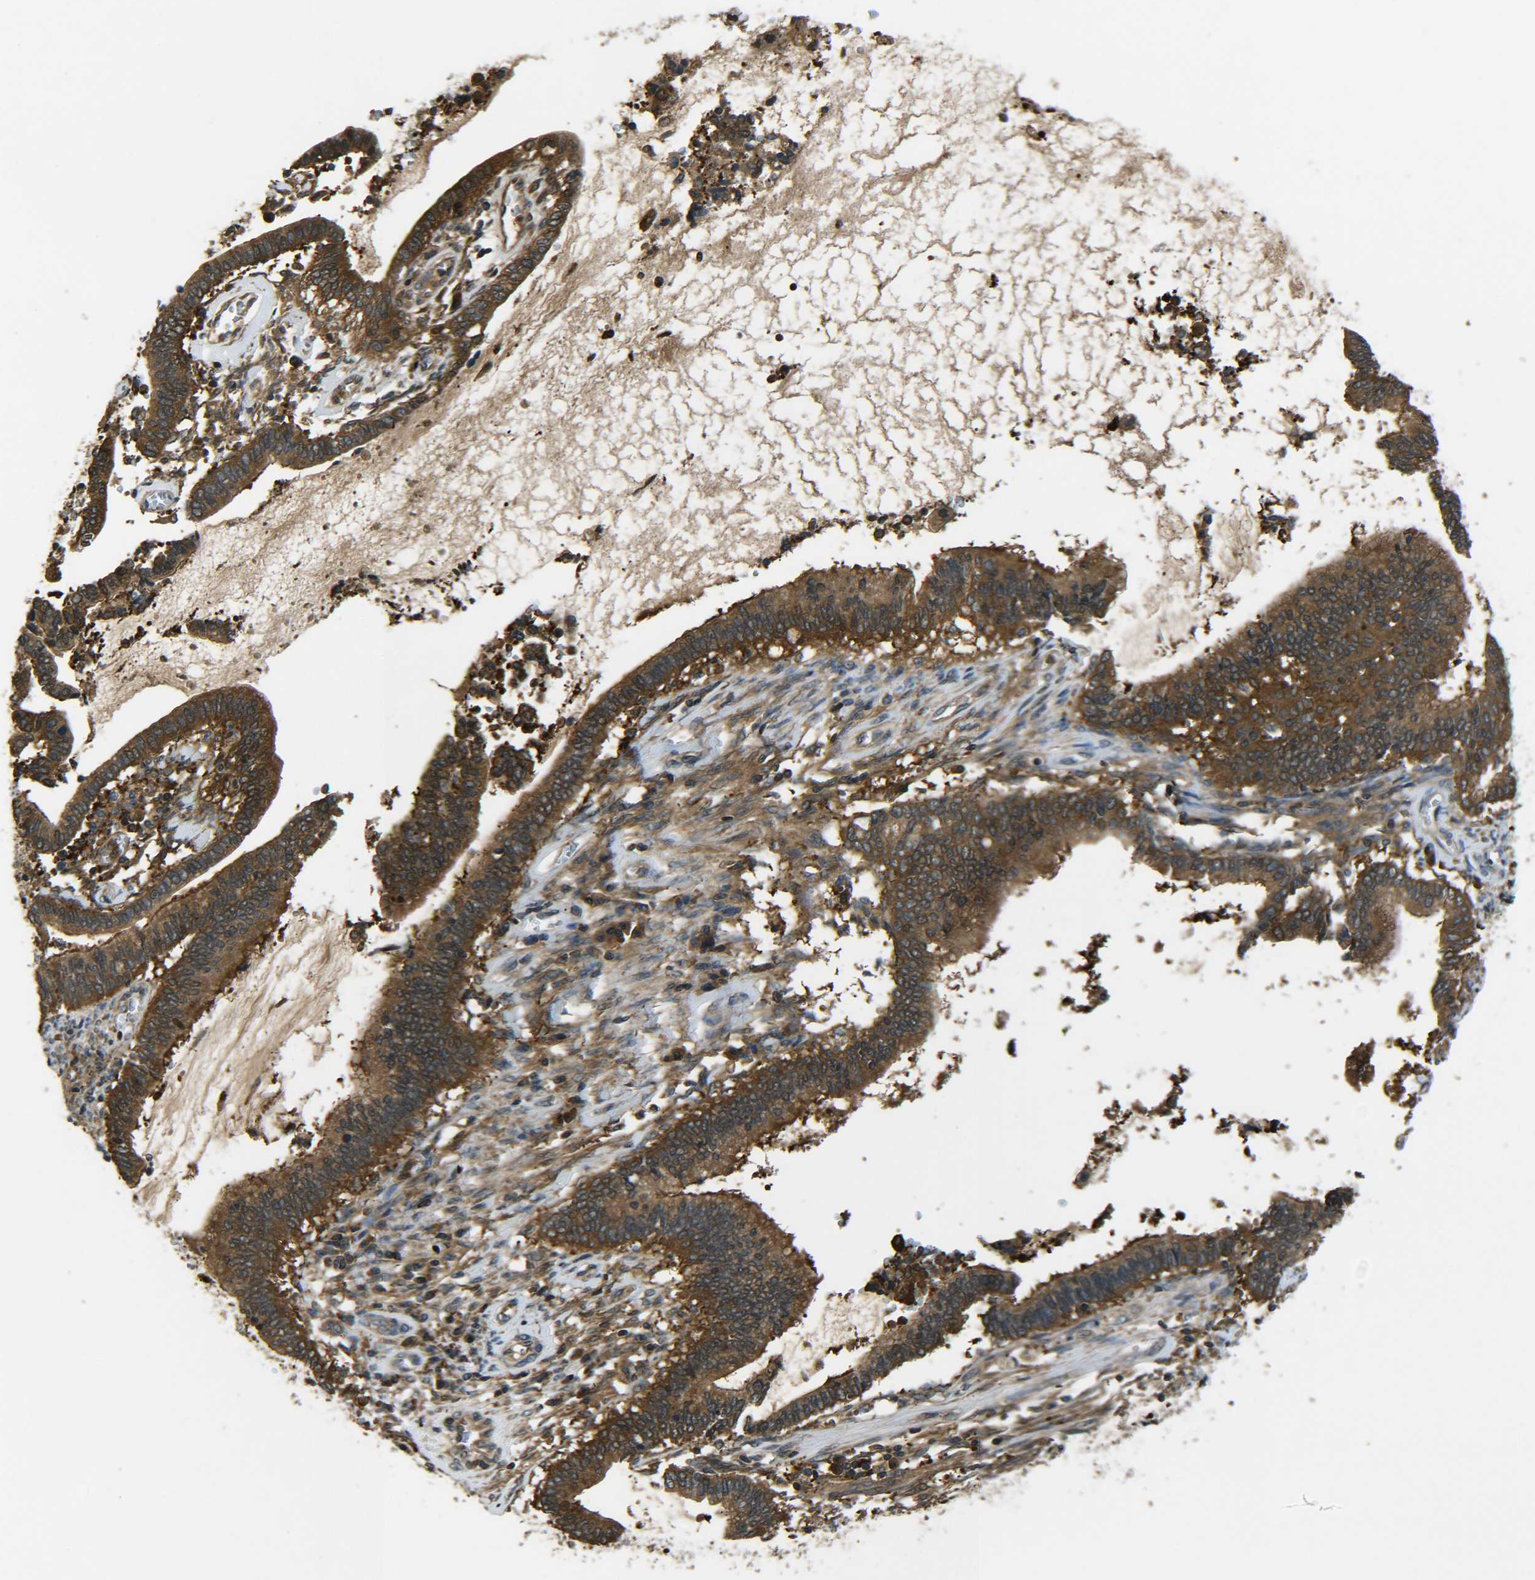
{"staining": {"intensity": "strong", "quantity": ">75%", "location": "cytoplasmic/membranous"}, "tissue": "cervical cancer", "cell_type": "Tumor cells", "image_type": "cancer", "snomed": [{"axis": "morphology", "description": "Adenocarcinoma, NOS"}, {"axis": "topography", "description": "Cervix"}], "caption": "An IHC micrograph of neoplastic tissue is shown. Protein staining in brown shows strong cytoplasmic/membranous positivity in cervical adenocarcinoma within tumor cells.", "gene": "PREB", "patient": {"sex": "female", "age": 44}}